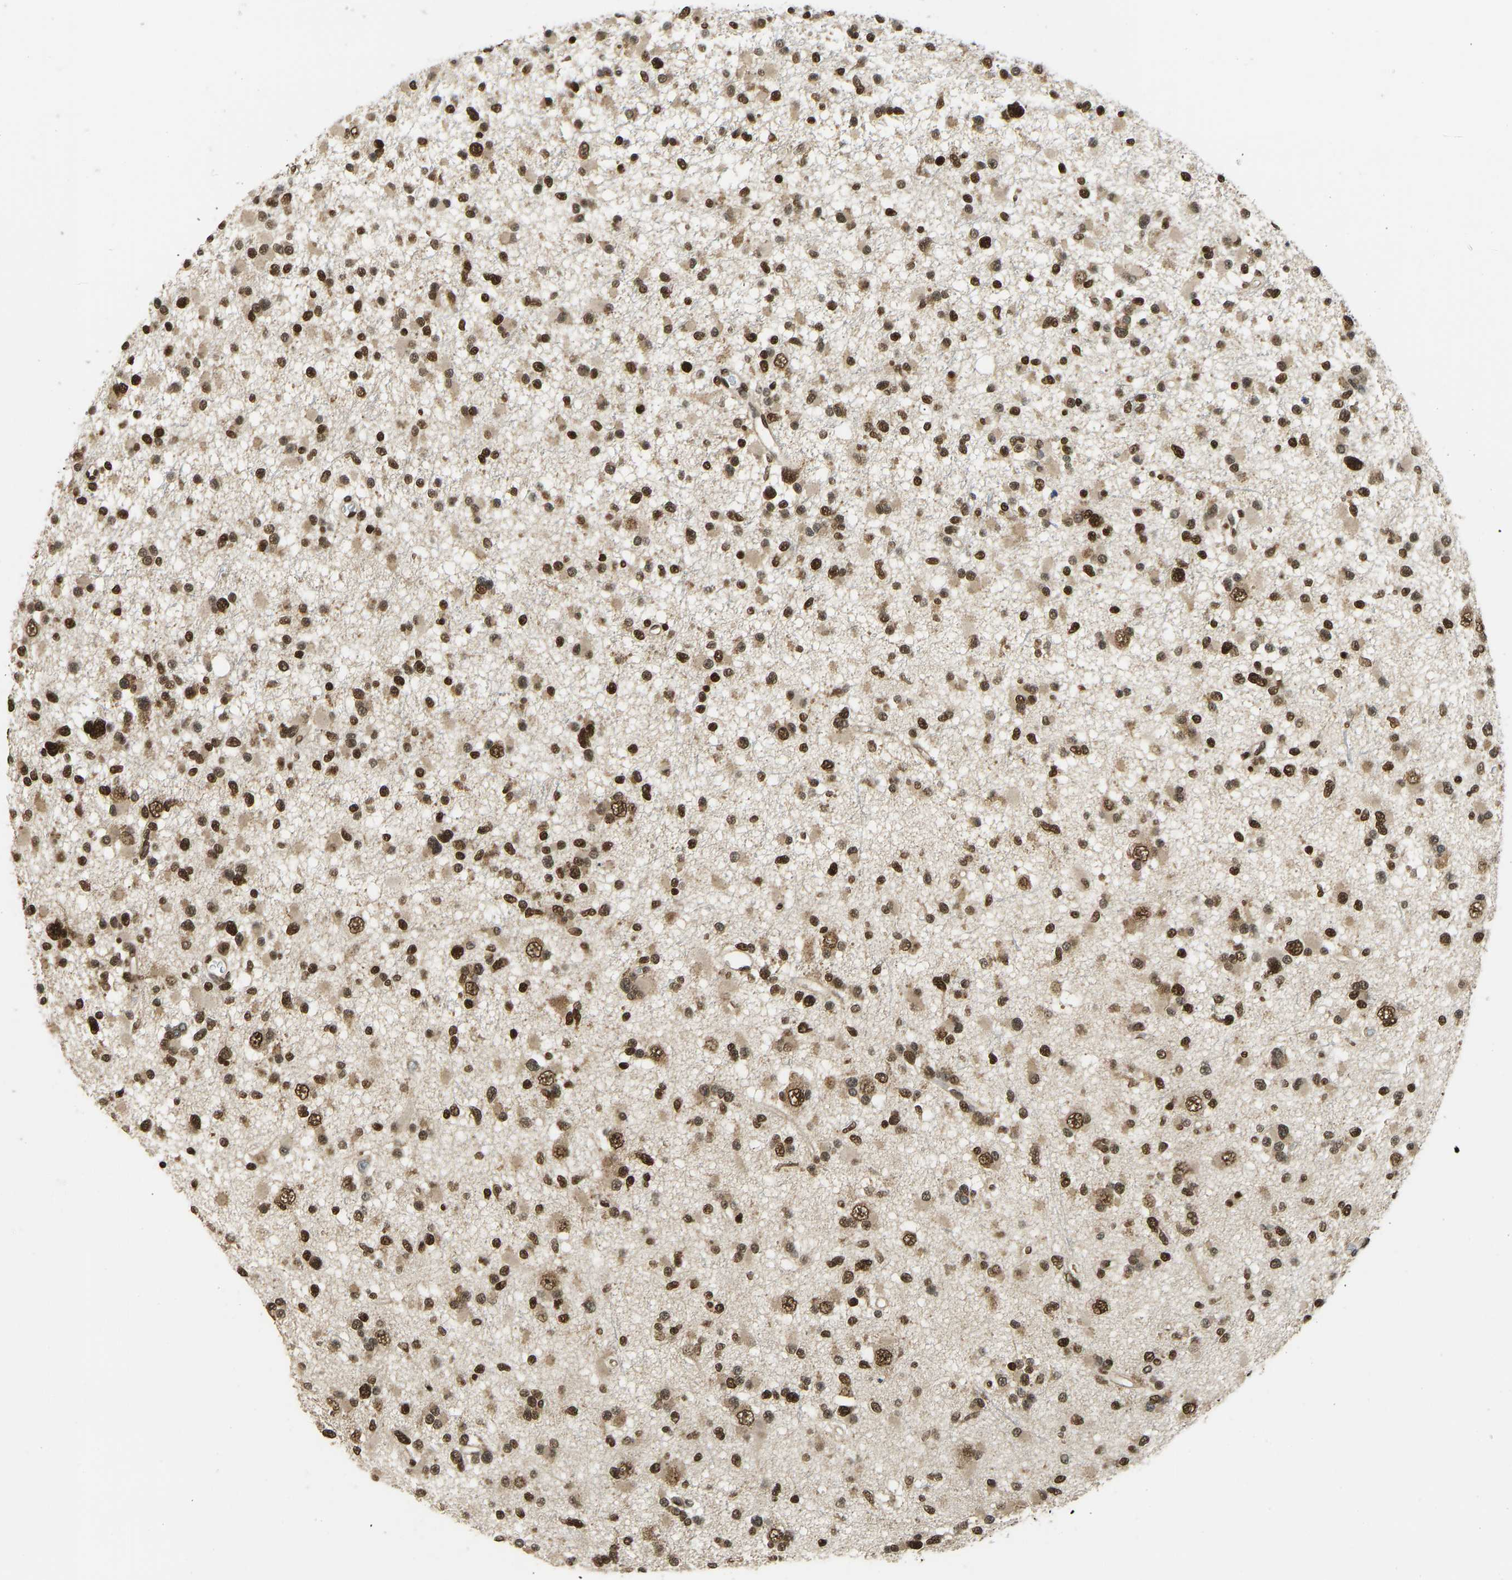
{"staining": {"intensity": "strong", "quantity": ">75%", "location": "nuclear"}, "tissue": "glioma", "cell_type": "Tumor cells", "image_type": "cancer", "snomed": [{"axis": "morphology", "description": "Glioma, malignant, Low grade"}, {"axis": "topography", "description": "Brain"}], "caption": "IHC image of low-grade glioma (malignant) stained for a protein (brown), which displays high levels of strong nuclear positivity in about >75% of tumor cells.", "gene": "ZSCAN20", "patient": {"sex": "female", "age": 22}}